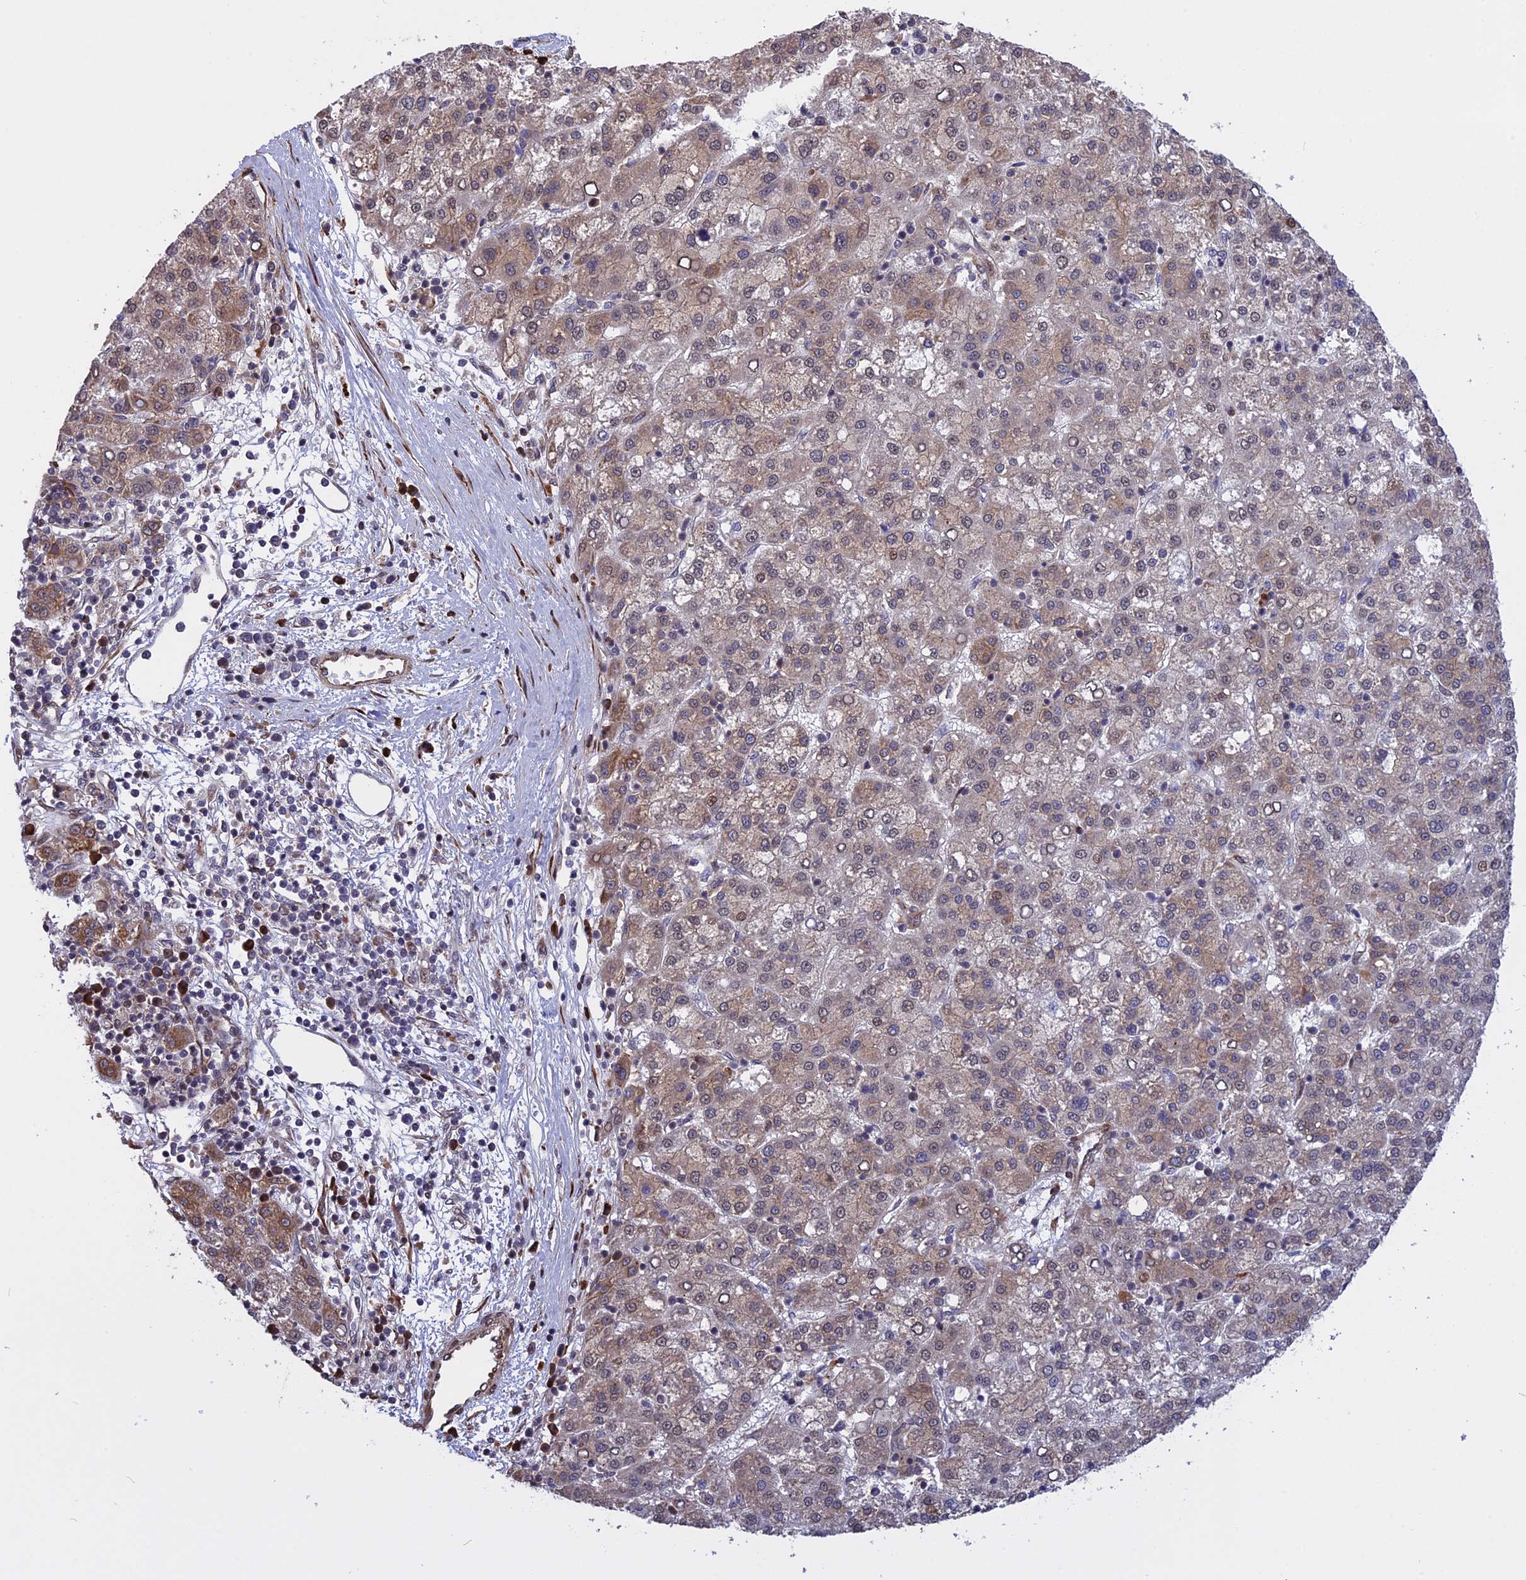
{"staining": {"intensity": "moderate", "quantity": "25%-75%", "location": "cytoplasmic/membranous,nuclear"}, "tissue": "liver cancer", "cell_type": "Tumor cells", "image_type": "cancer", "snomed": [{"axis": "morphology", "description": "Carcinoma, Hepatocellular, NOS"}, {"axis": "topography", "description": "Liver"}], "caption": "Human liver cancer (hepatocellular carcinoma) stained with a brown dye displays moderate cytoplasmic/membranous and nuclear positive staining in about 25%-75% of tumor cells.", "gene": "DDX60L", "patient": {"sex": "female", "age": 58}}